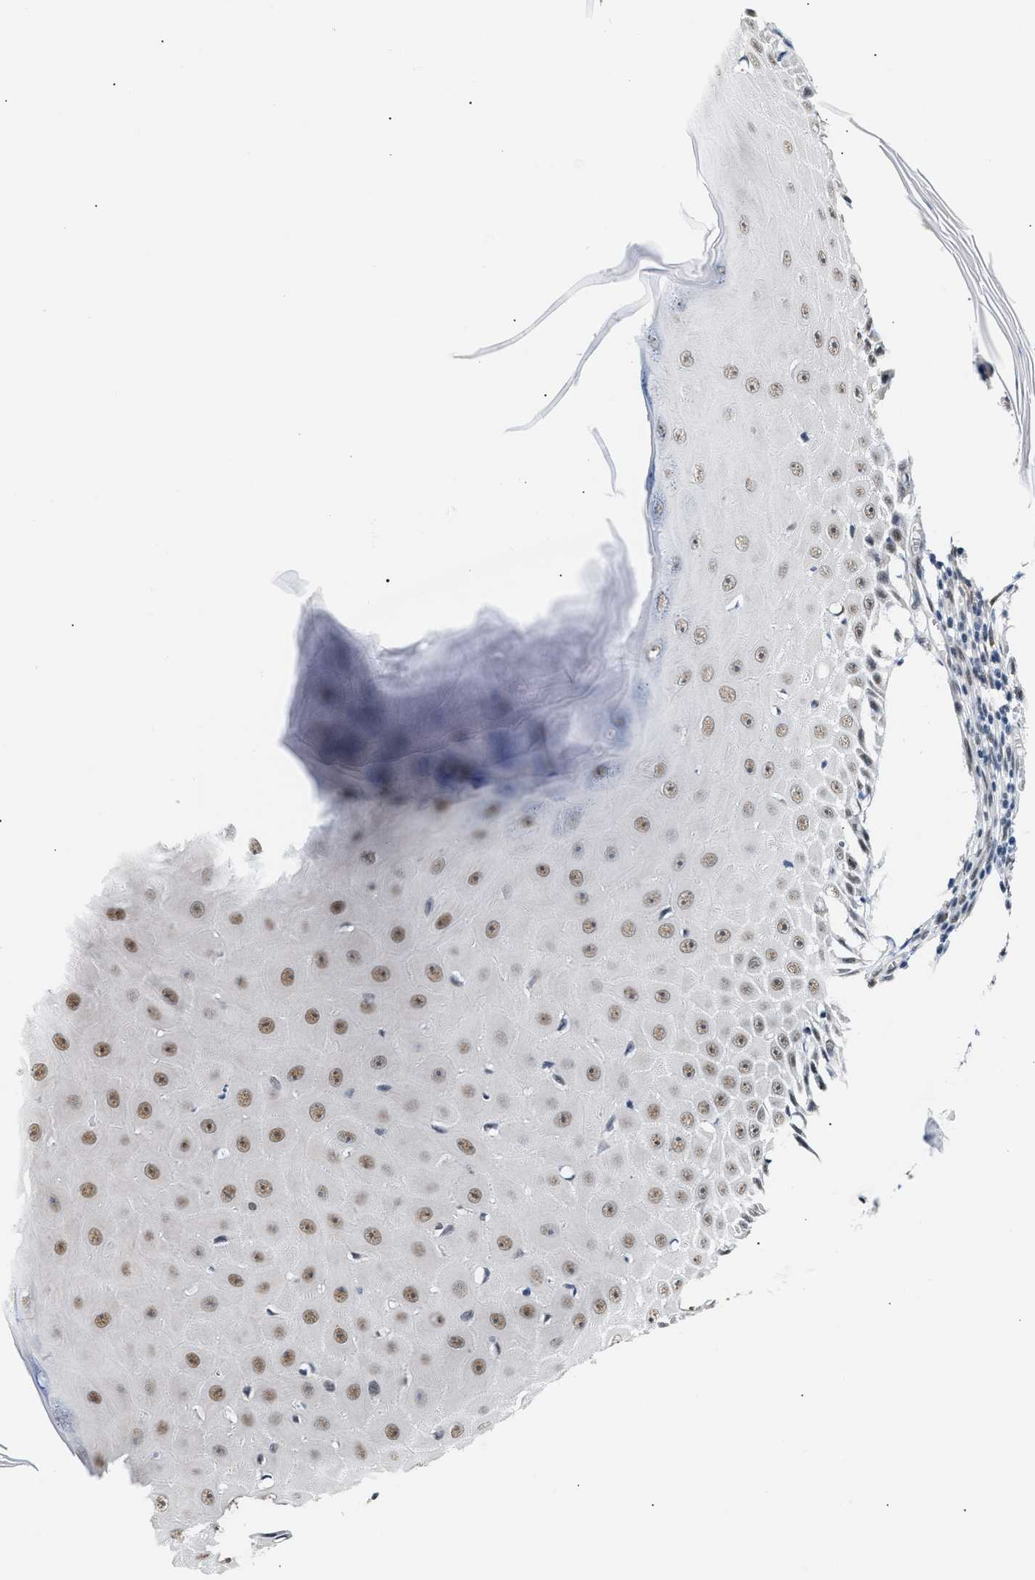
{"staining": {"intensity": "moderate", "quantity": ">75%", "location": "nuclear"}, "tissue": "skin cancer", "cell_type": "Tumor cells", "image_type": "cancer", "snomed": [{"axis": "morphology", "description": "Squamous cell carcinoma, NOS"}, {"axis": "topography", "description": "Skin"}], "caption": "A photomicrograph of human skin cancer (squamous cell carcinoma) stained for a protein demonstrates moderate nuclear brown staining in tumor cells.", "gene": "THOC1", "patient": {"sex": "female", "age": 73}}